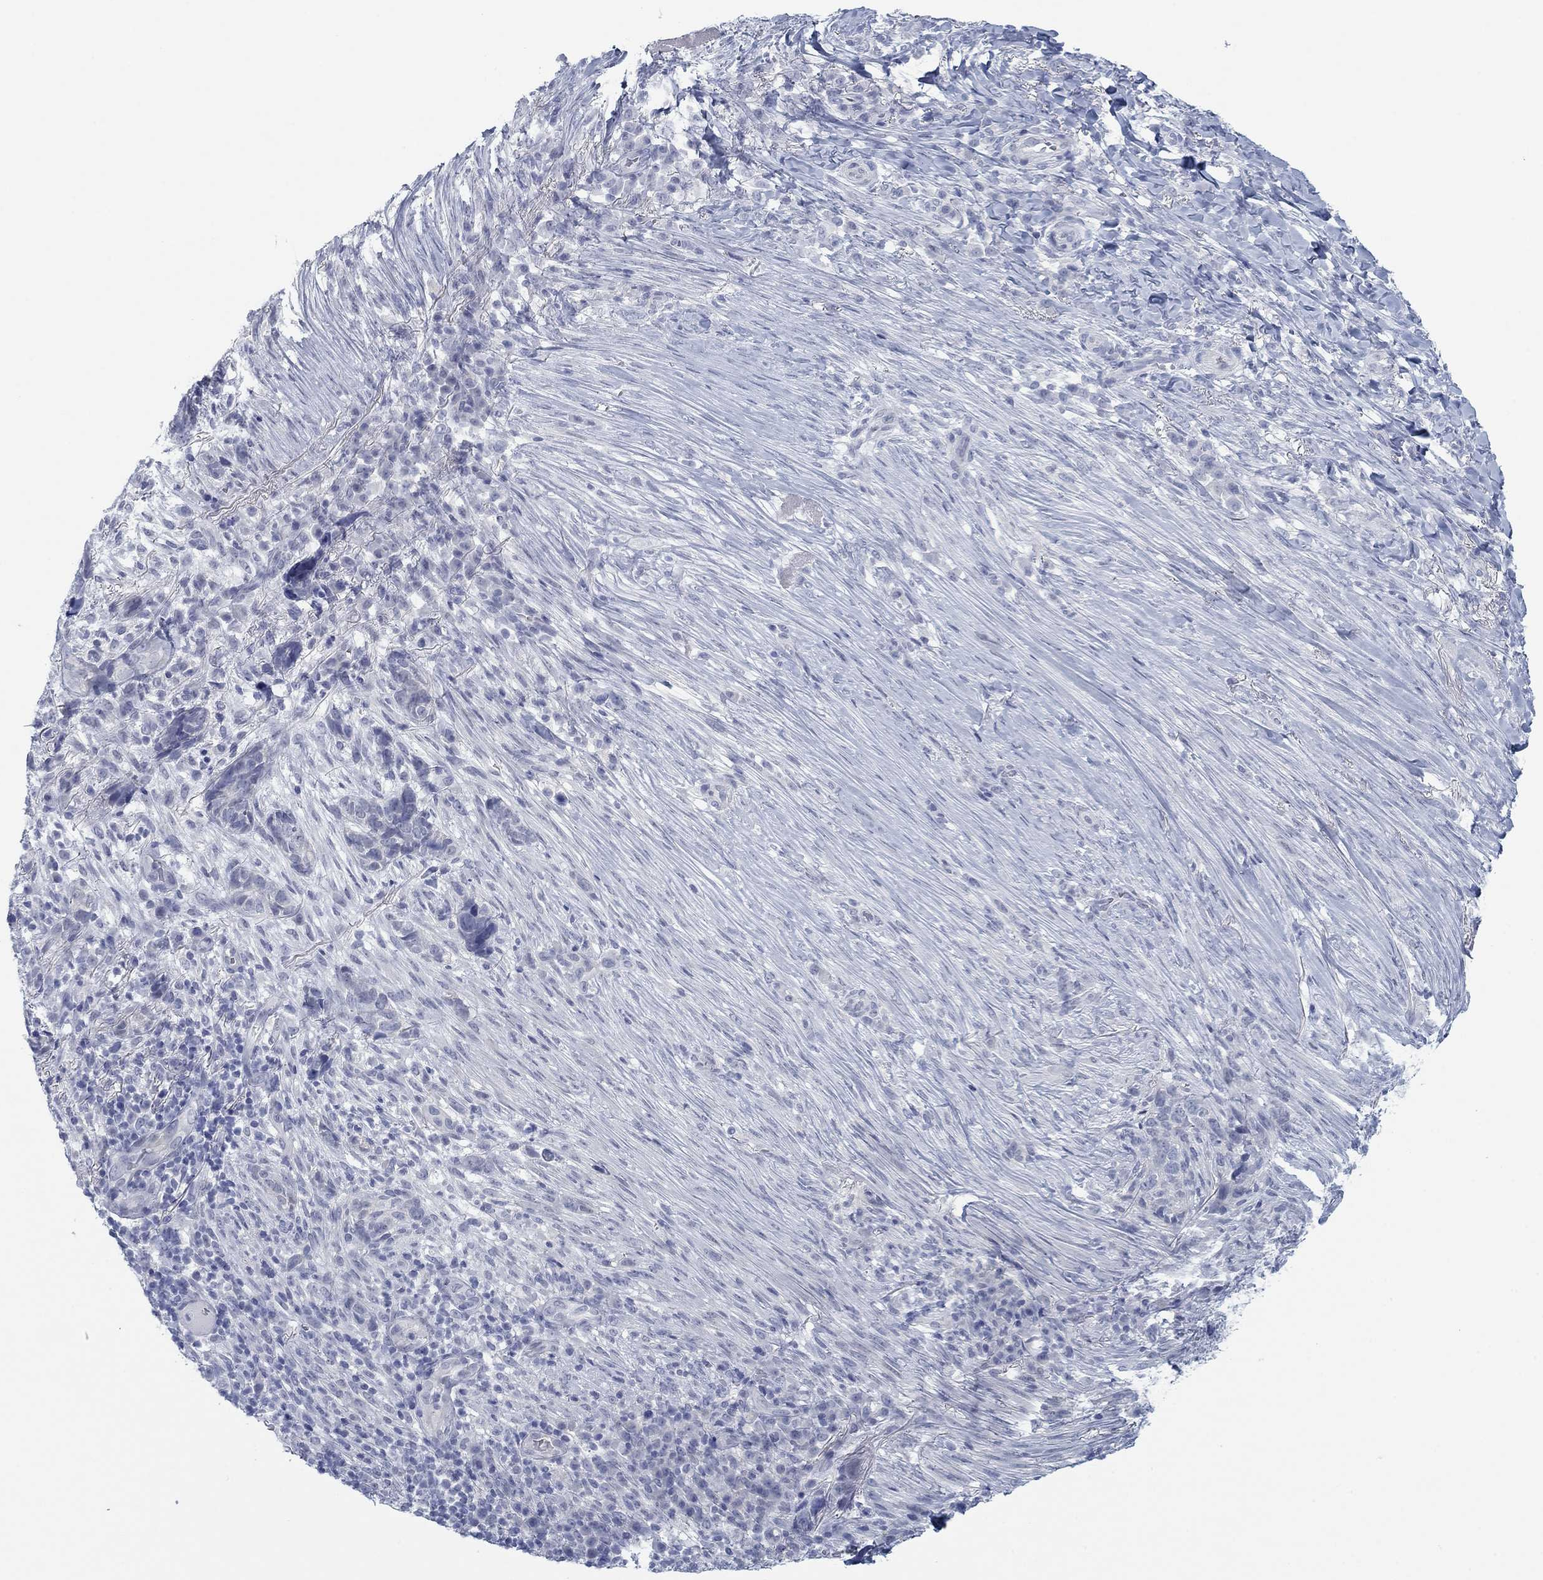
{"staining": {"intensity": "negative", "quantity": "none", "location": "none"}, "tissue": "skin cancer", "cell_type": "Tumor cells", "image_type": "cancer", "snomed": [{"axis": "morphology", "description": "Basal cell carcinoma"}, {"axis": "topography", "description": "Skin"}], "caption": "A high-resolution image shows immunohistochemistry staining of skin cancer (basal cell carcinoma), which shows no significant expression in tumor cells.", "gene": "DNAL1", "patient": {"sex": "female", "age": 69}}